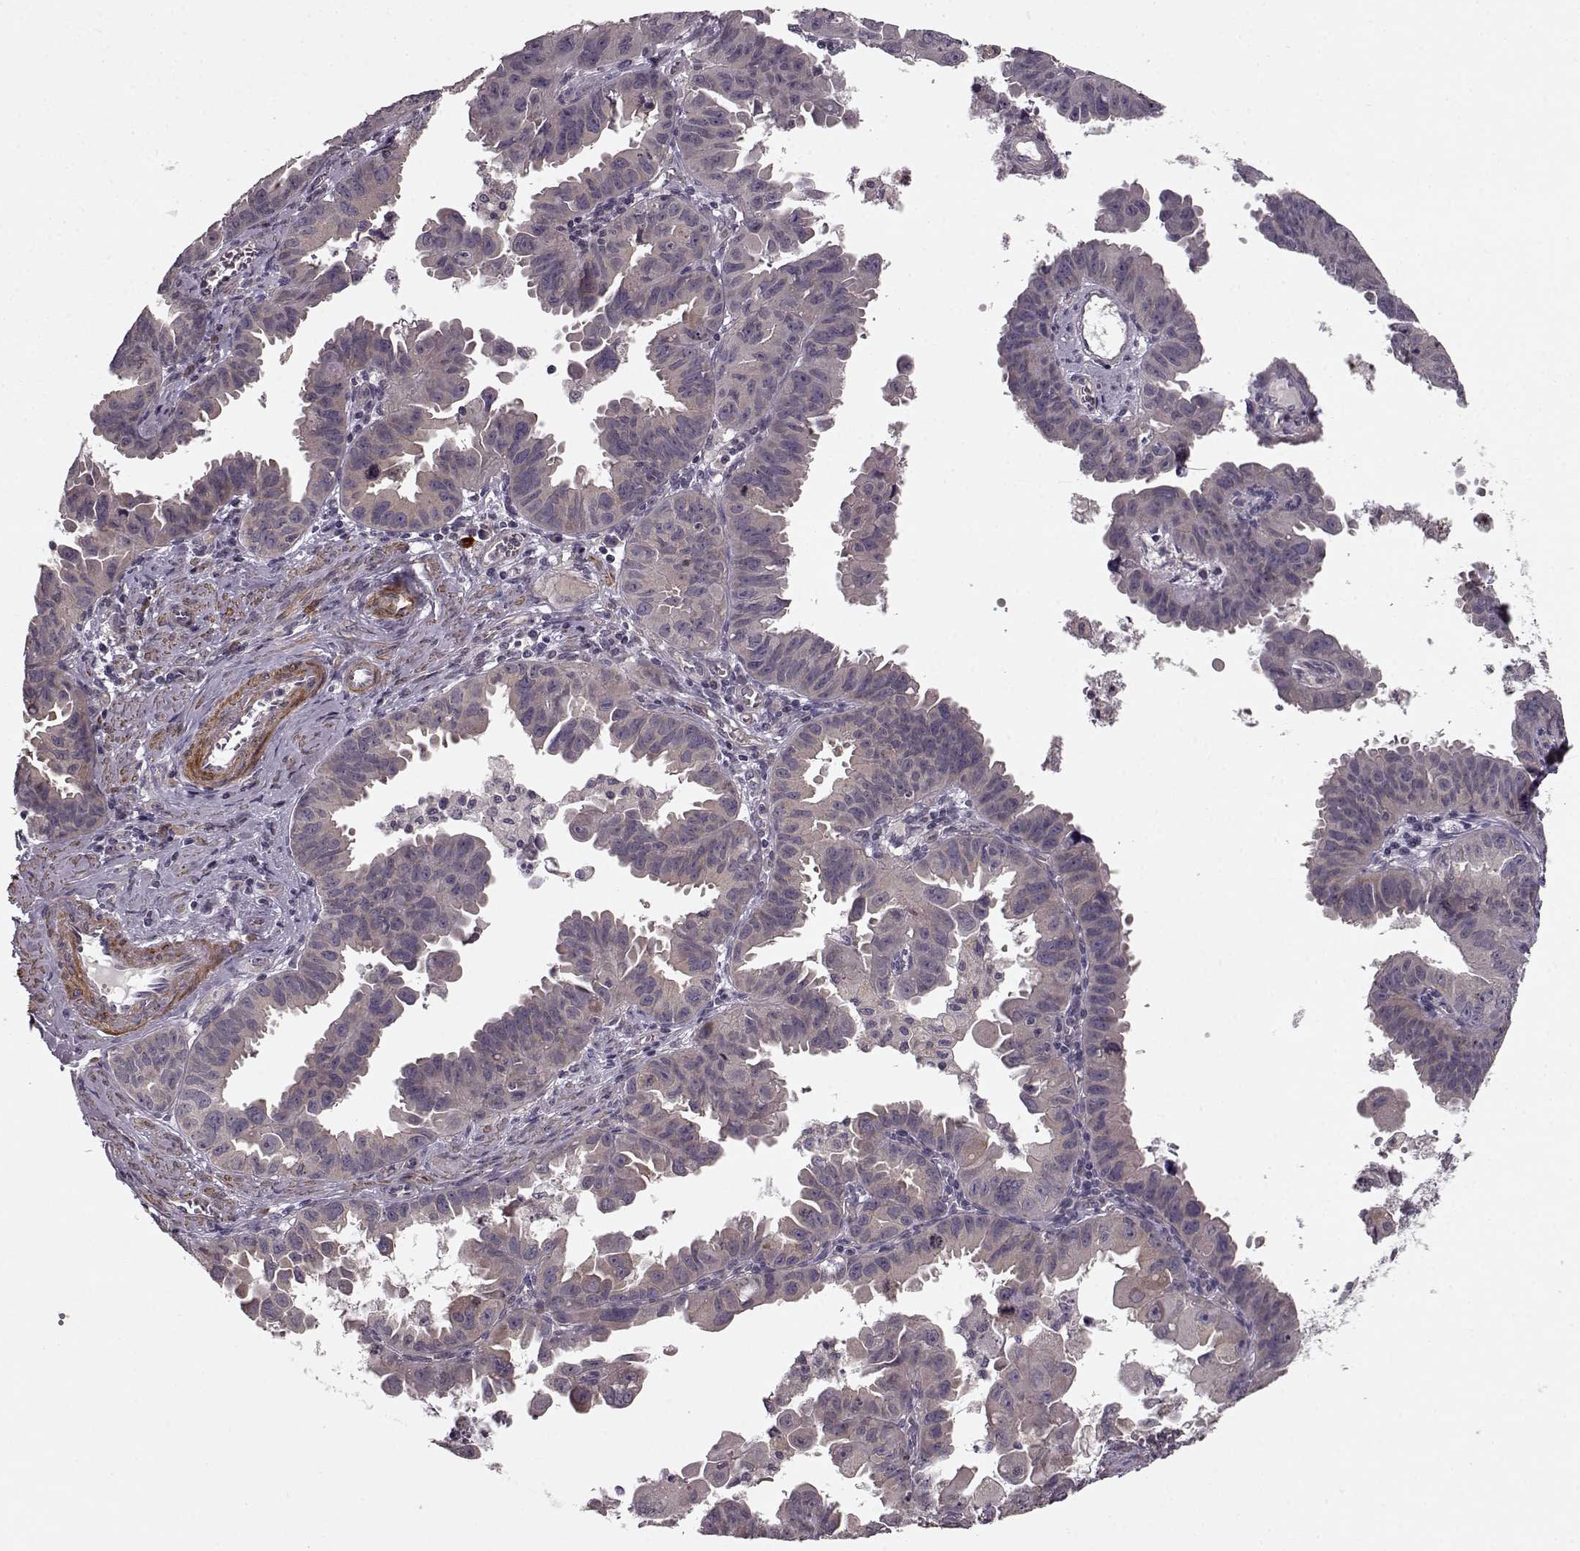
{"staining": {"intensity": "moderate", "quantity": "<25%", "location": "cytoplasmic/membranous"}, "tissue": "ovarian cancer", "cell_type": "Tumor cells", "image_type": "cancer", "snomed": [{"axis": "morphology", "description": "Carcinoma, endometroid"}, {"axis": "topography", "description": "Ovary"}], "caption": "This photomicrograph displays IHC staining of ovarian endometroid carcinoma, with low moderate cytoplasmic/membranous positivity in about <25% of tumor cells.", "gene": "SLAIN2", "patient": {"sex": "female", "age": 85}}